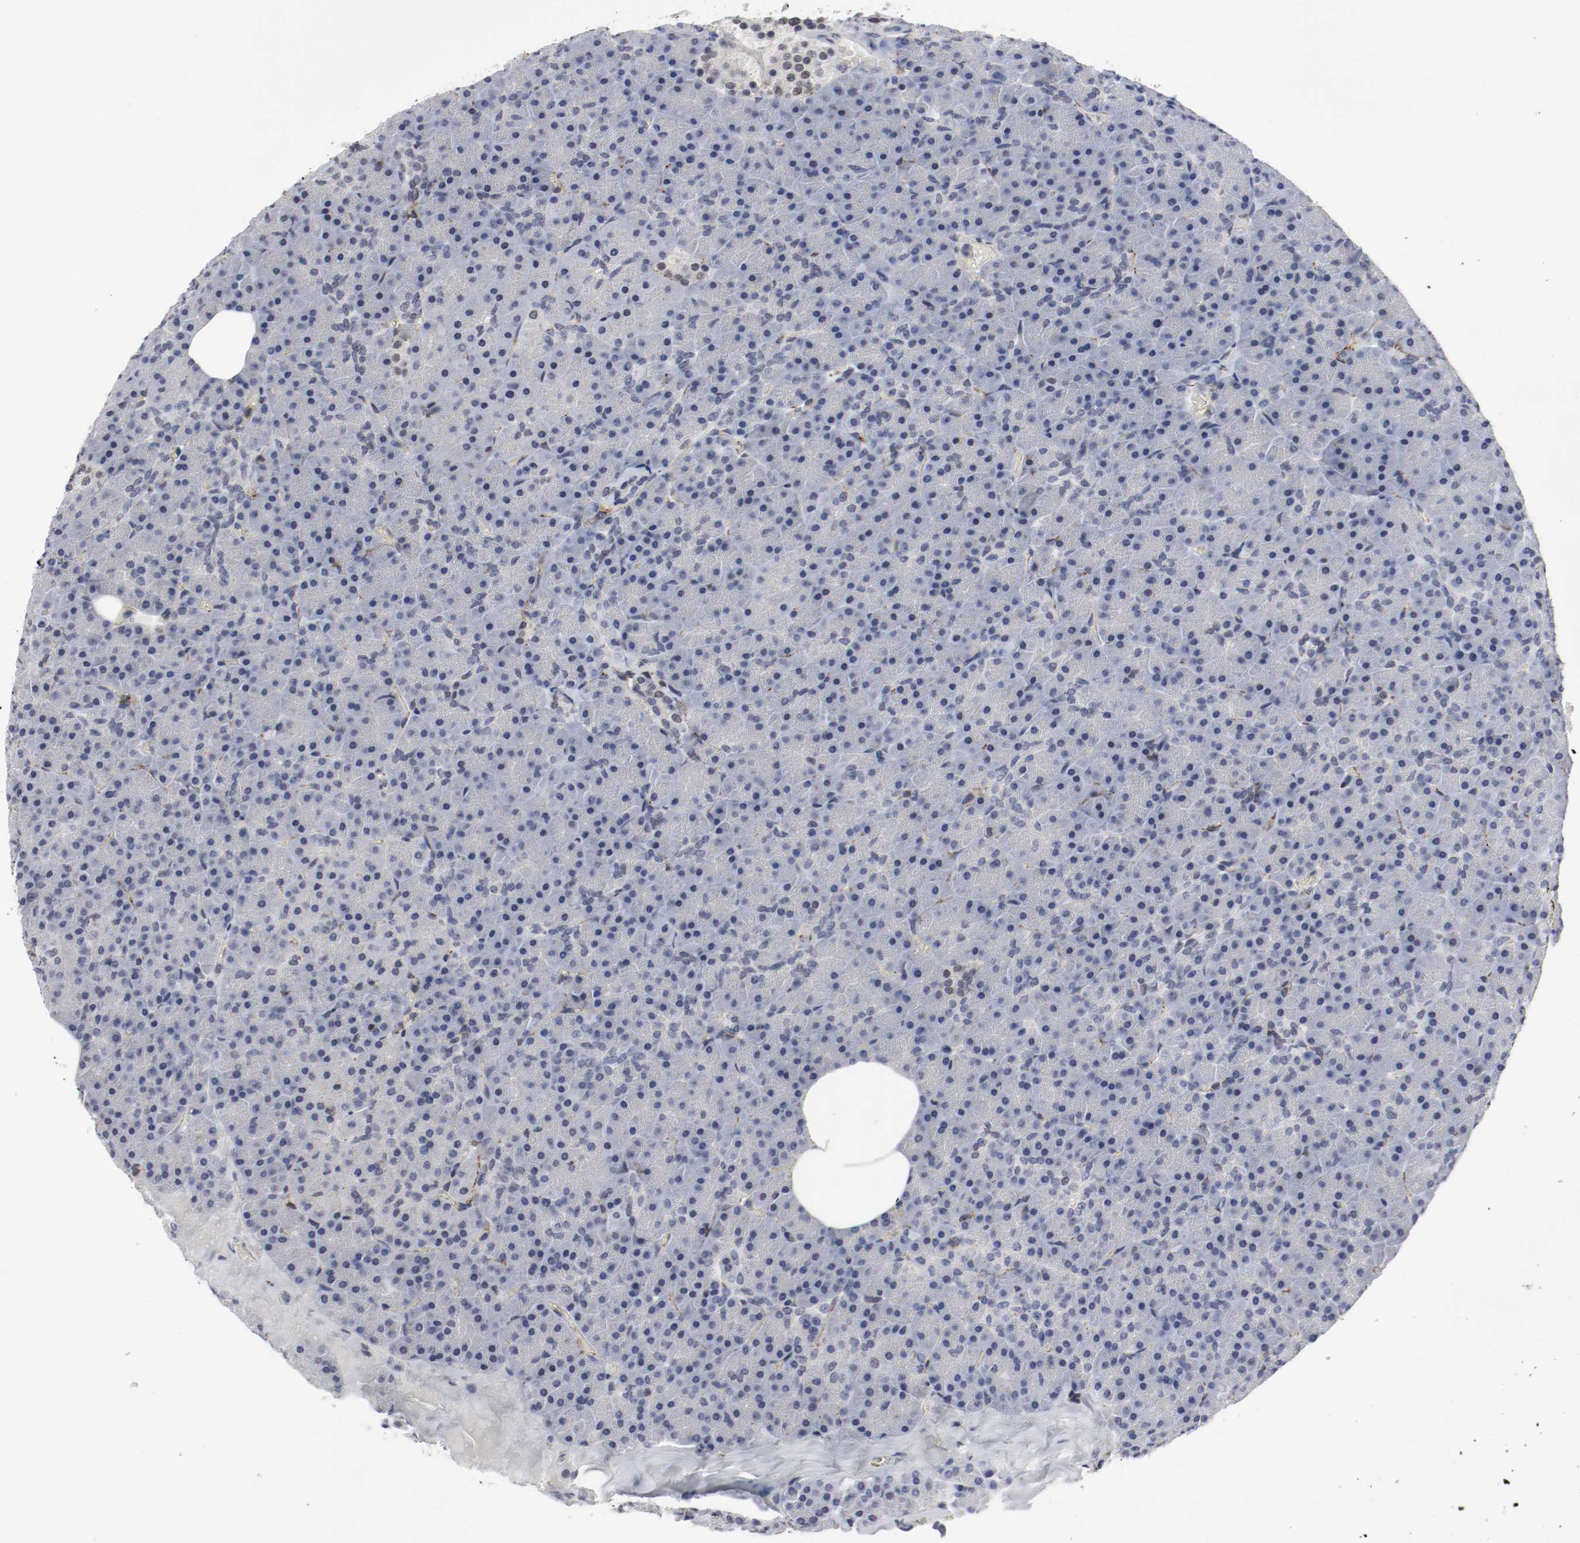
{"staining": {"intensity": "negative", "quantity": "none", "location": "none"}, "tissue": "pancreas", "cell_type": "Exocrine glandular cells", "image_type": "normal", "snomed": [{"axis": "morphology", "description": "Normal tissue, NOS"}, {"axis": "topography", "description": "Pancreas"}], "caption": "Immunohistochemistry image of normal pancreas stained for a protein (brown), which displays no staining in exocrine glandular cells.", "gene": "JUND", "patient": {"sex": "female", "age": 35}}